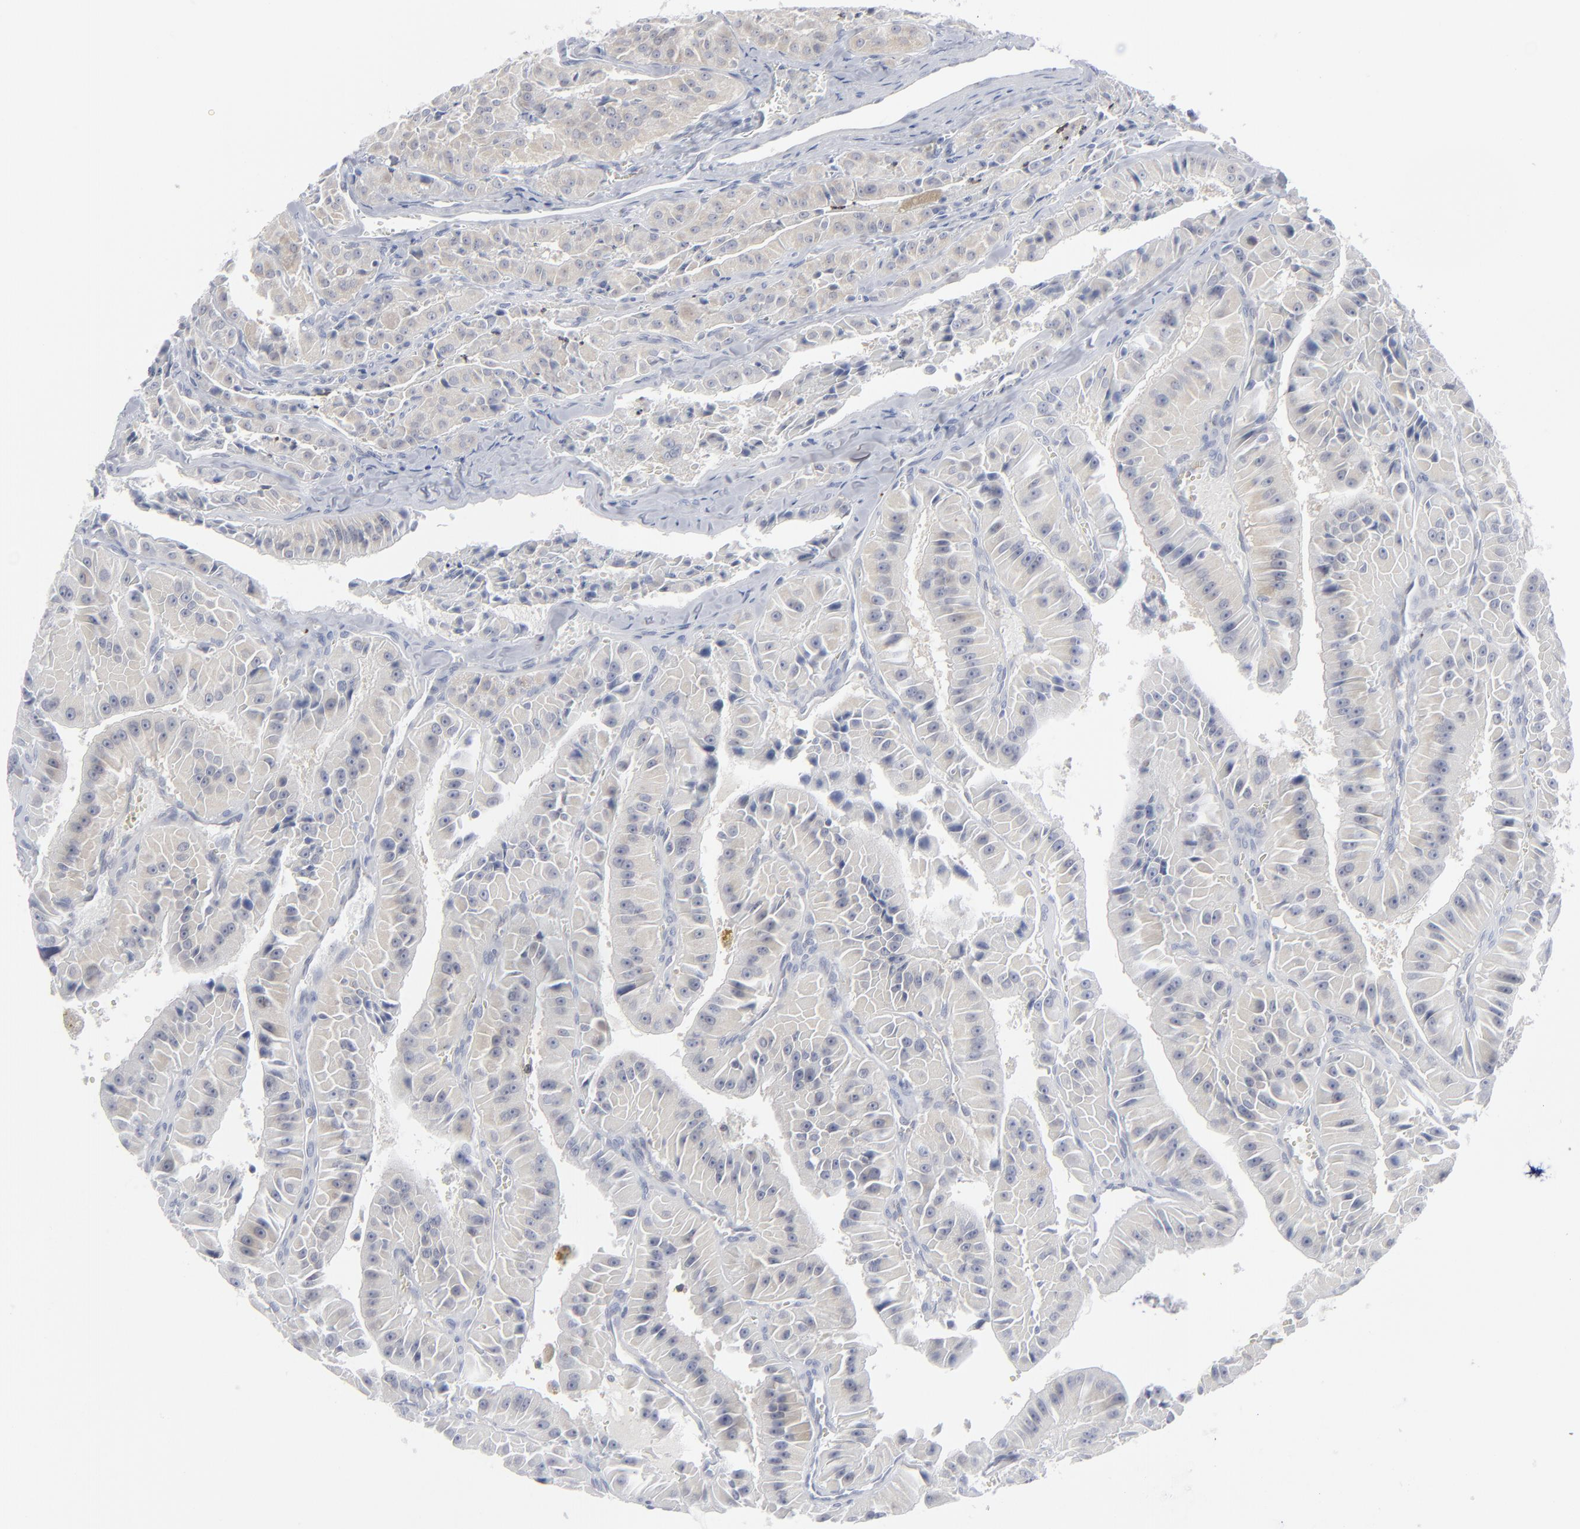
{"staining": {"intensity": "negative", "quantity": "none", "location": "none"}, "tissue": "thyroid cancer", "cell_type": "Tumor cells", "image_type": "cancer", "snomed": [{"axis": "morphology", "description": "Carcinoma, NOS"}, {"axis": "topography", "description": "Thyroid gland"}], "caption": "This micrograph is of carcinoma (thyroid) stained with immunohistochemistry (IHC) to label a protein in brown with the nuclei are counter-stained blue. There is no positivity in tumor cells. The staining is performed using DAB brown chromogen with nuclei counter-stained in using hematoxylin.", "gene": "NUP88", "patient": {"sex": "male", "age": 76}}